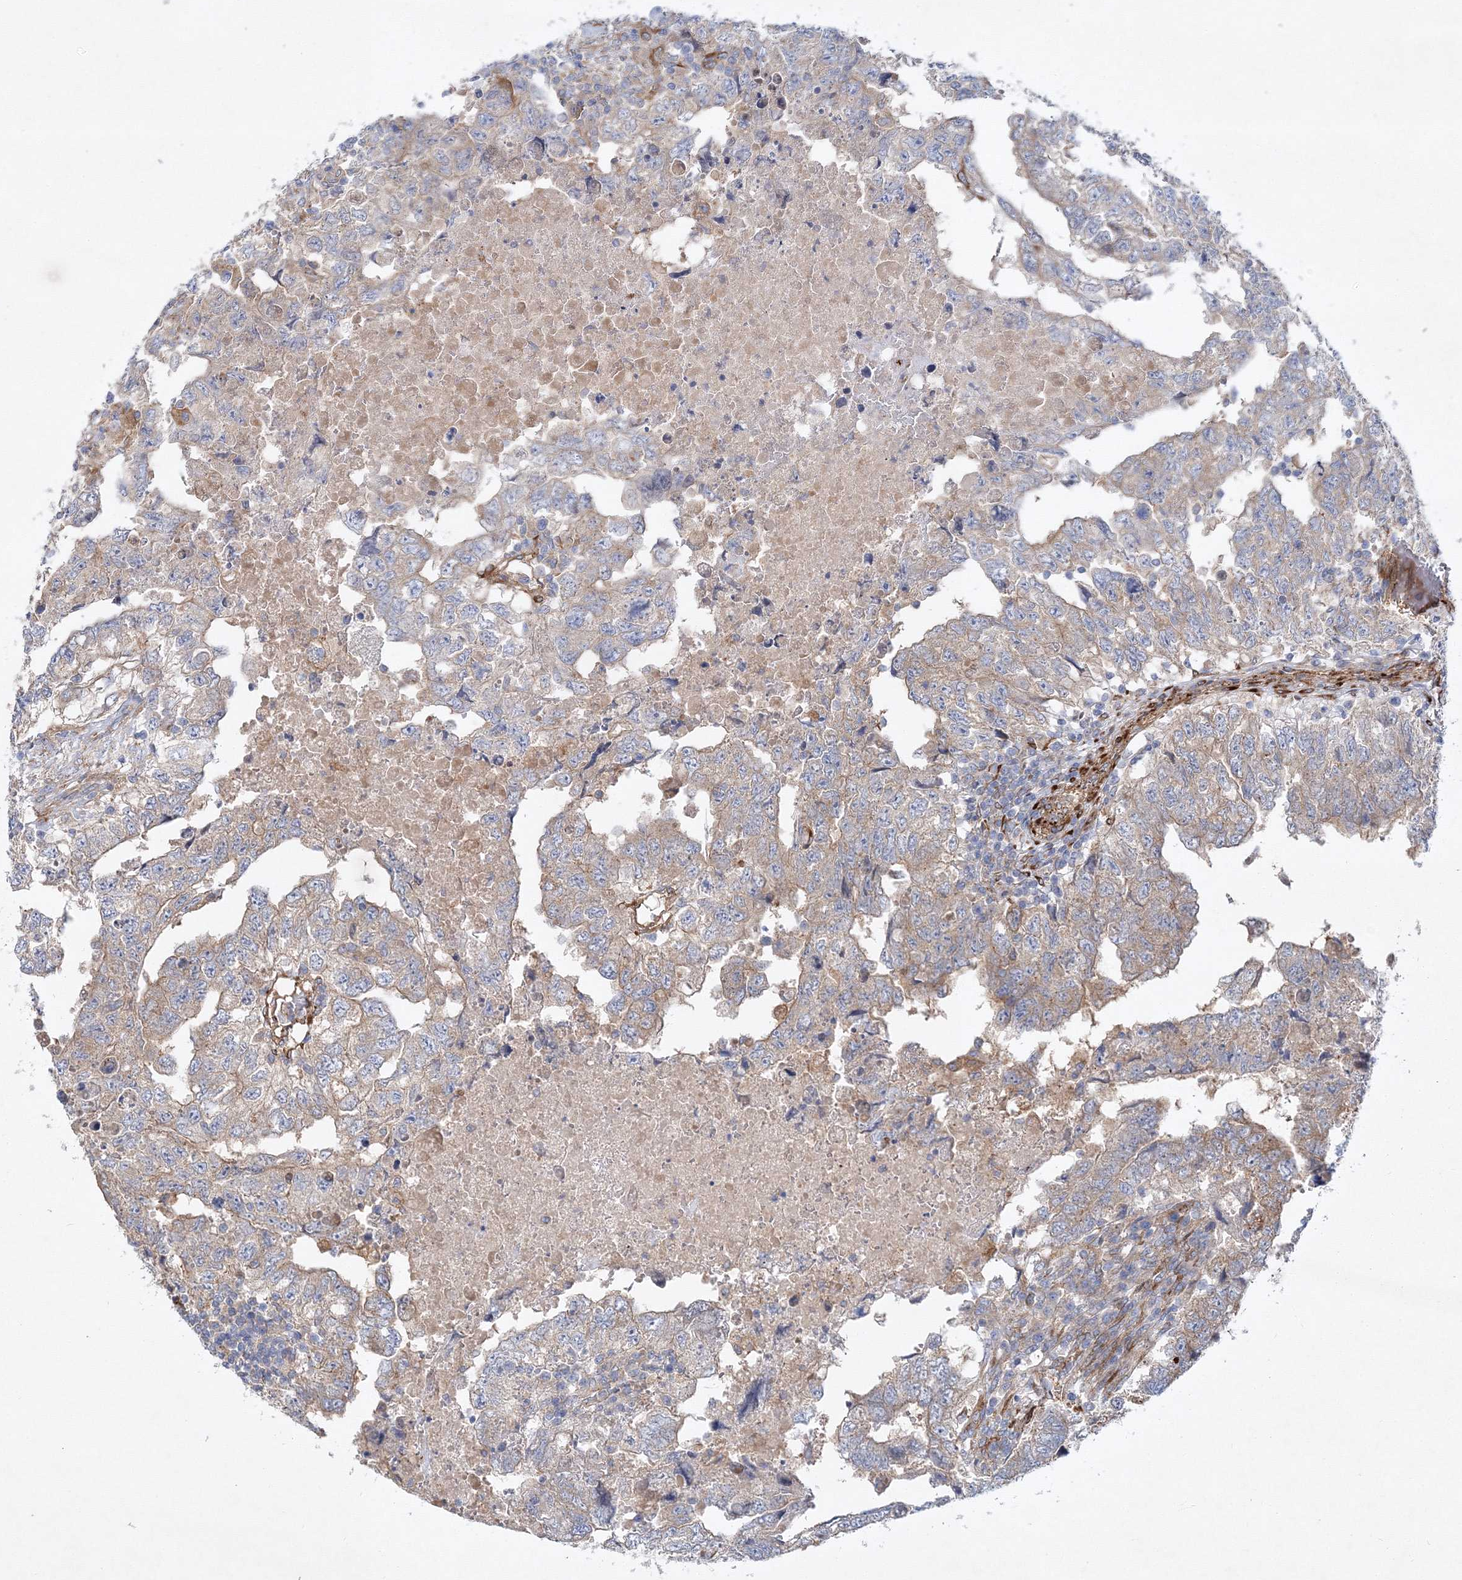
{"staining": {"intensity": "weak", "quantity": "25%-75%", "location": "cytoplasmic/membranous"}, "tissue": "testis cancer", "cell_type": "Tumor cells", "image_type": "cancer", "snomed": [{"axis": "morphology", "description": "Carcinoma, Embryonal, NOS"}, {"axis": "topography", "description": "Testis"}], "caption": "Protein expression by IHC reveals weak cytoplasmic/membranous staining in about 25%-75% of tumor cells in testis cancer (embryonal carcinoma).", "gene": "ZFYVE16", "patient": {"sex": "male", "age": 36}}